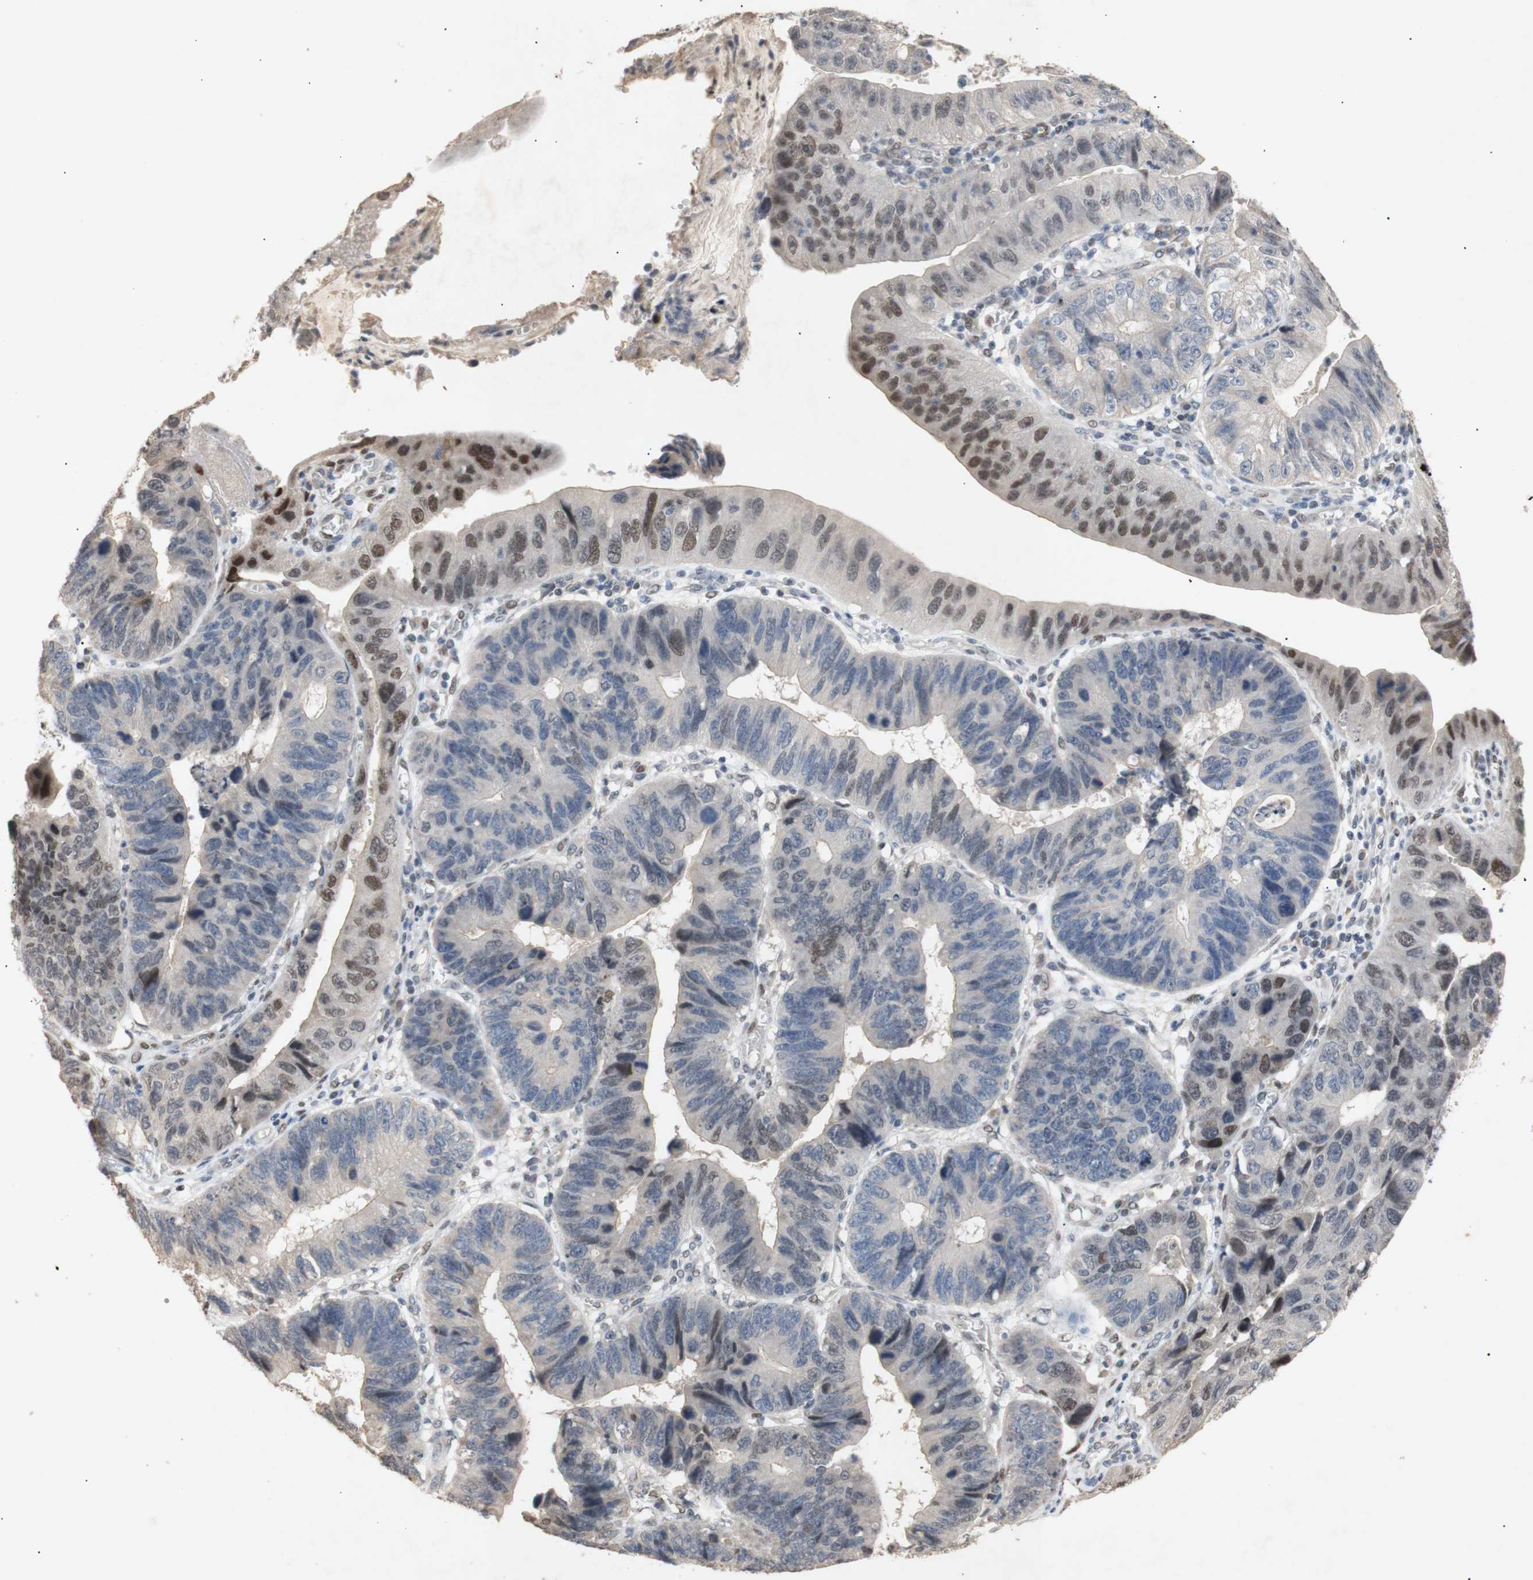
{"staining": {"intensity": "moderate", "quantity": "<25%", "location": "nuclear"}, "tissue": "stomach cancer", "cell_type": "Tumor cells", "image_type": "cancer", "snomed": [{"axis": "morphology", "description": "Adenocarcinoma, NOS"}, {"axis": "topography", "description": "Stomach"}], "caption": "Human stomach cancer stained with a brown dye reveals moderate nuclear positive positivity in about <25% of tumor cells.", "gene": "FOSB", "patient": {"sex": "male", "age": 59}}